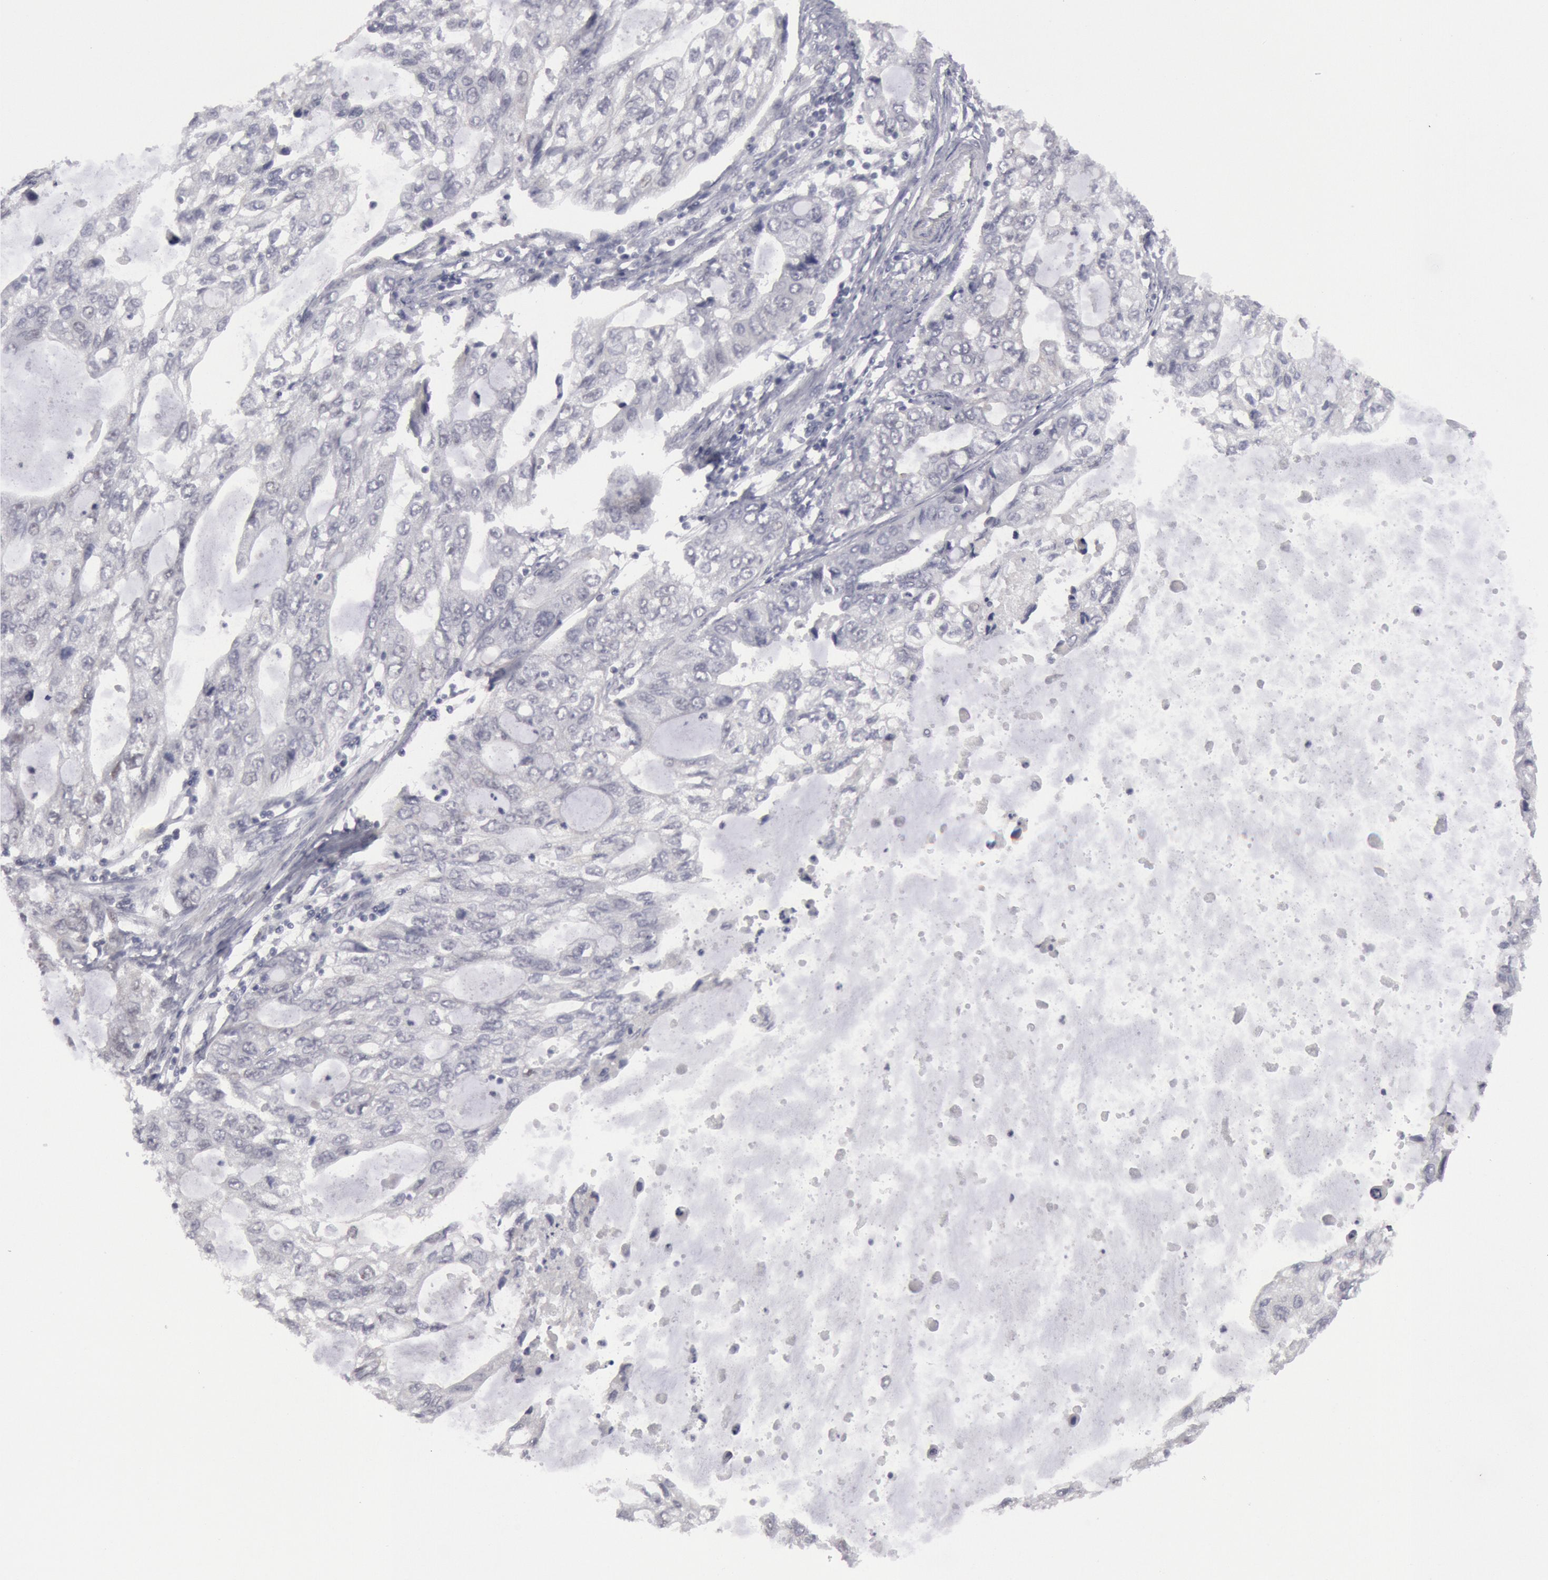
{"staining": {"intensity": "negative", "quantity": "none", "location": "none"}, "tissue": "stomach cancer", "cell_type": "Tumor cells", "image_type": "cancer", "snomed": [{"axis": "morphology", "description": "Adenocarcinoma, NOS"}, {"axis": "topography", "description": "Stomach, upper"}], "caption": "There is no significant expression in tumor cells of stomach cancer (adenocarcinoma).", "gene": "JOSD1", "patient": {"sex": "female", "age": 52}}